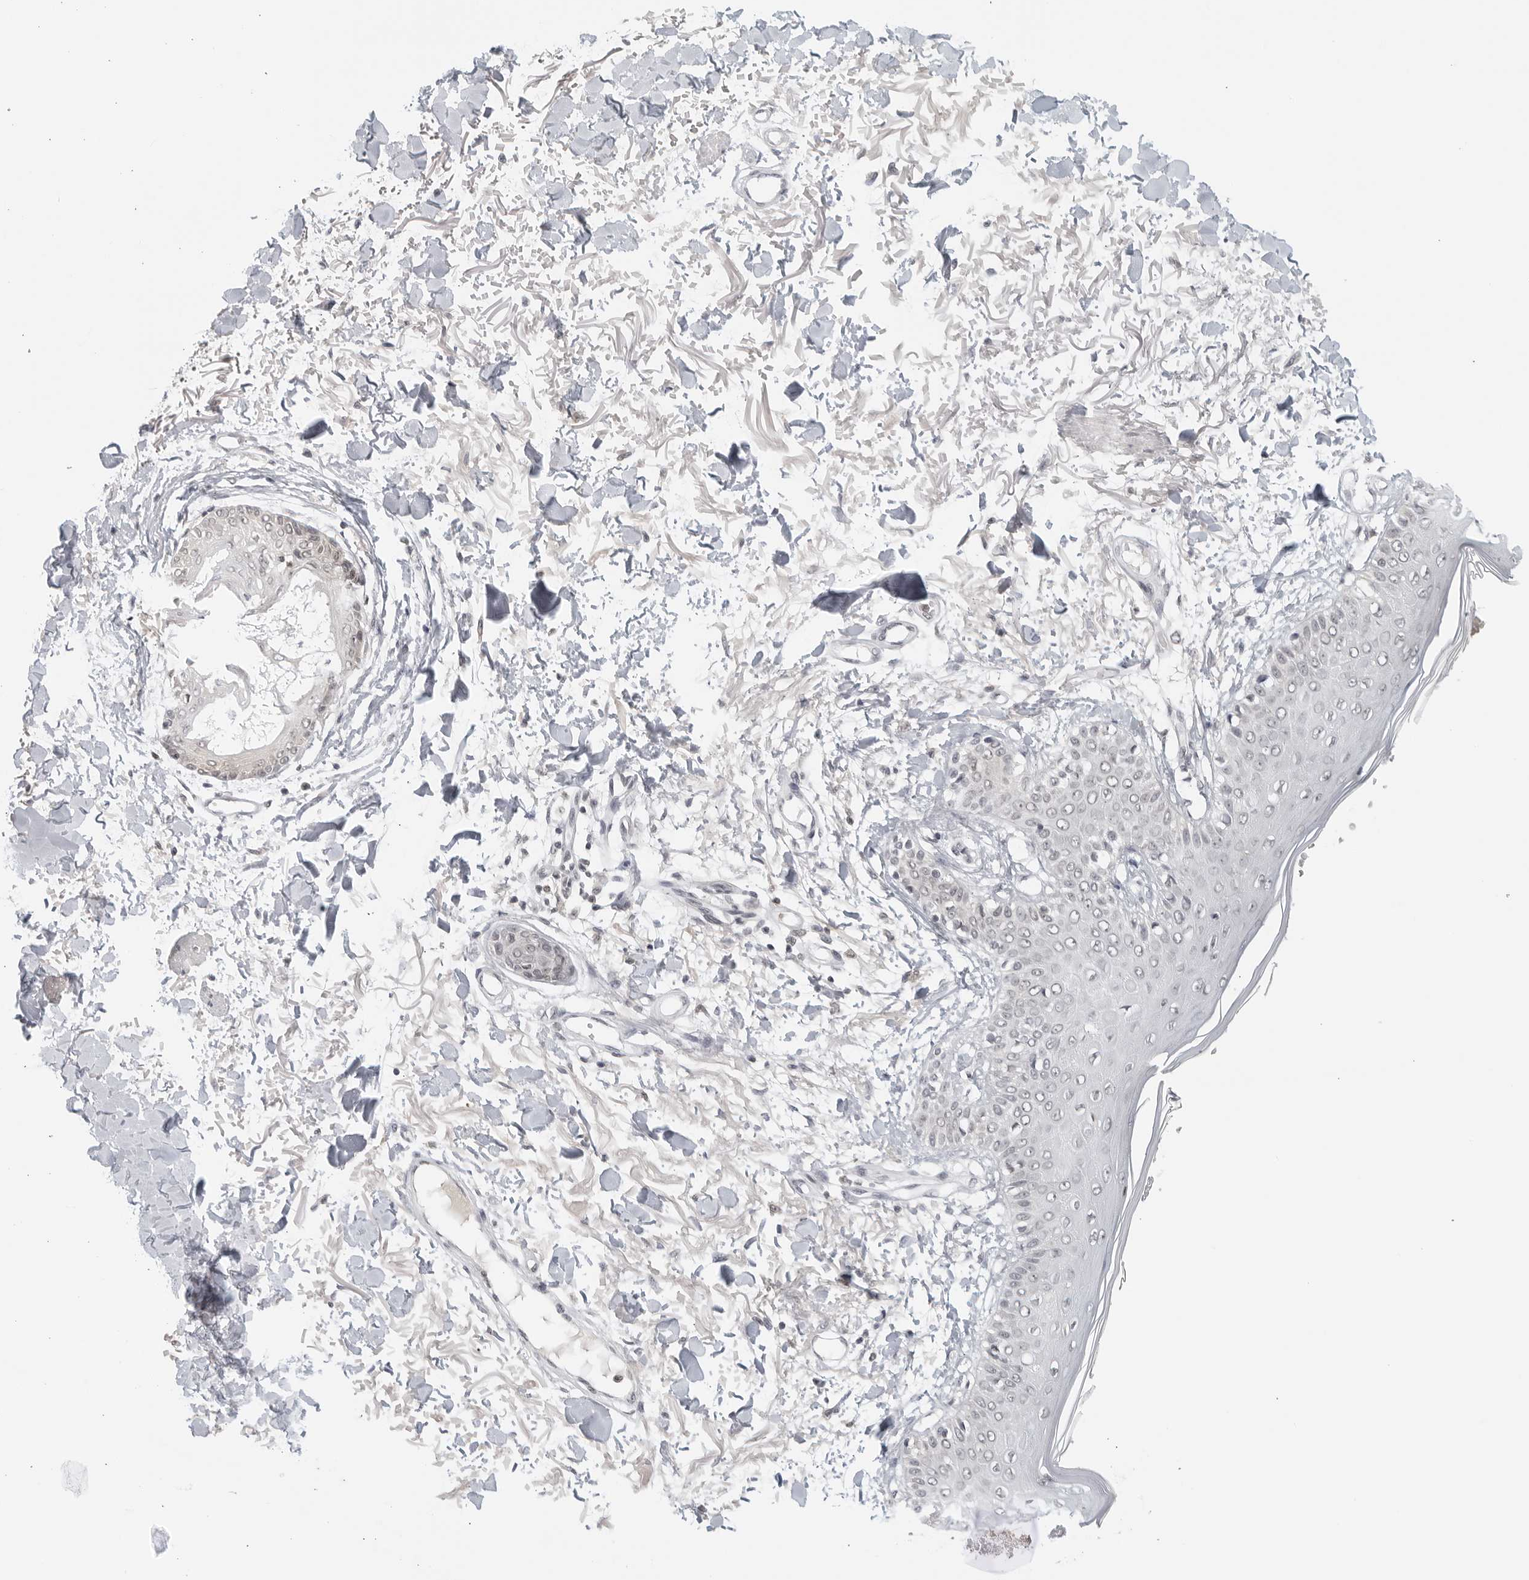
{"staining": {"intensity": "negative", "quantity": "none", "location": "none"}, "tissue": "skin", "cell_type": "Fibroblasts", "image_type": "normal", "snomed": [{"axis": "morphology", "description": "Normal tissue, NOS"}, {"axis": "morphology", "description": "Squamous cell carcinoma, NOS"}, {"axis": "topography", "description": "Skin"}, {"axis": "topography", "description": "Peripheral nerve tissue"}], "caption": "High magnification brightfield microscopy of normal skin stained with DAB (brown) and counterstained with hematoxylin (blue): fibroblasts show no significant positivity. (Stains: DAB (3,3'-diaminobenzidine) immunohistochemistry with hematoxylin counter stain, Microscopy: brightfield microscopy at high magnification).", "gene": "RAB11FIP3", "patient": {"sex": "male", "age": 83}}